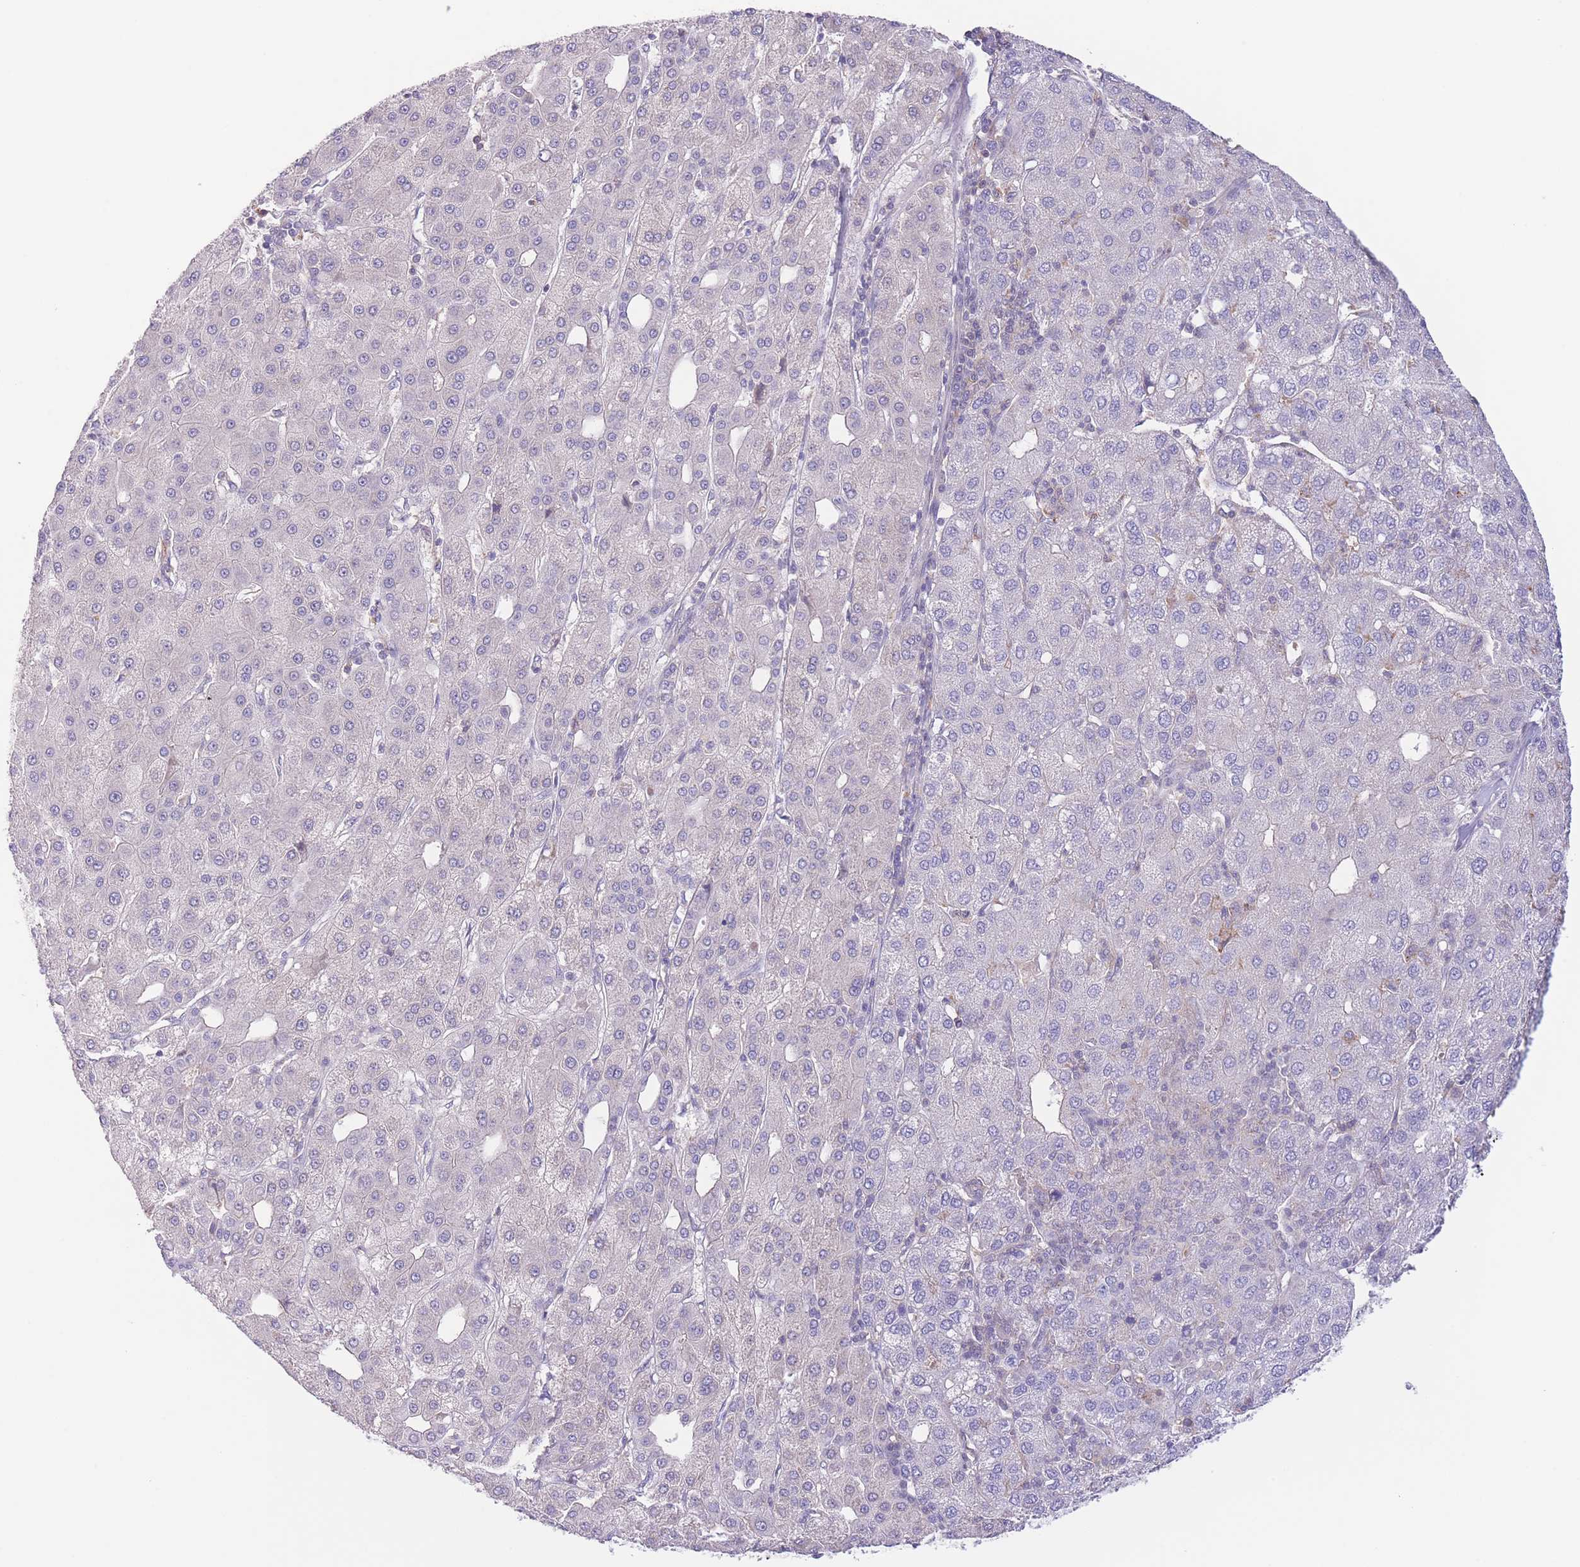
{"staining": {"intensity": "negative", "quantity": "none", "location": "none"}, "tissue": "liver cancer", "cell_type": "Tumor cells", "image_type": "cancer", "snomed": [{"axis": "morphology", "description": "Carcinoma, Hepatocellular, NOS"}, {"axis": "topography", "description": "Liver"}], "caption": "Hepatocellular carcinoma (liver) stained for a protein using IHC displays no expression tumor cells.", "gene": "C9orf152", "patient": {"sex": "male", "age": 65}}